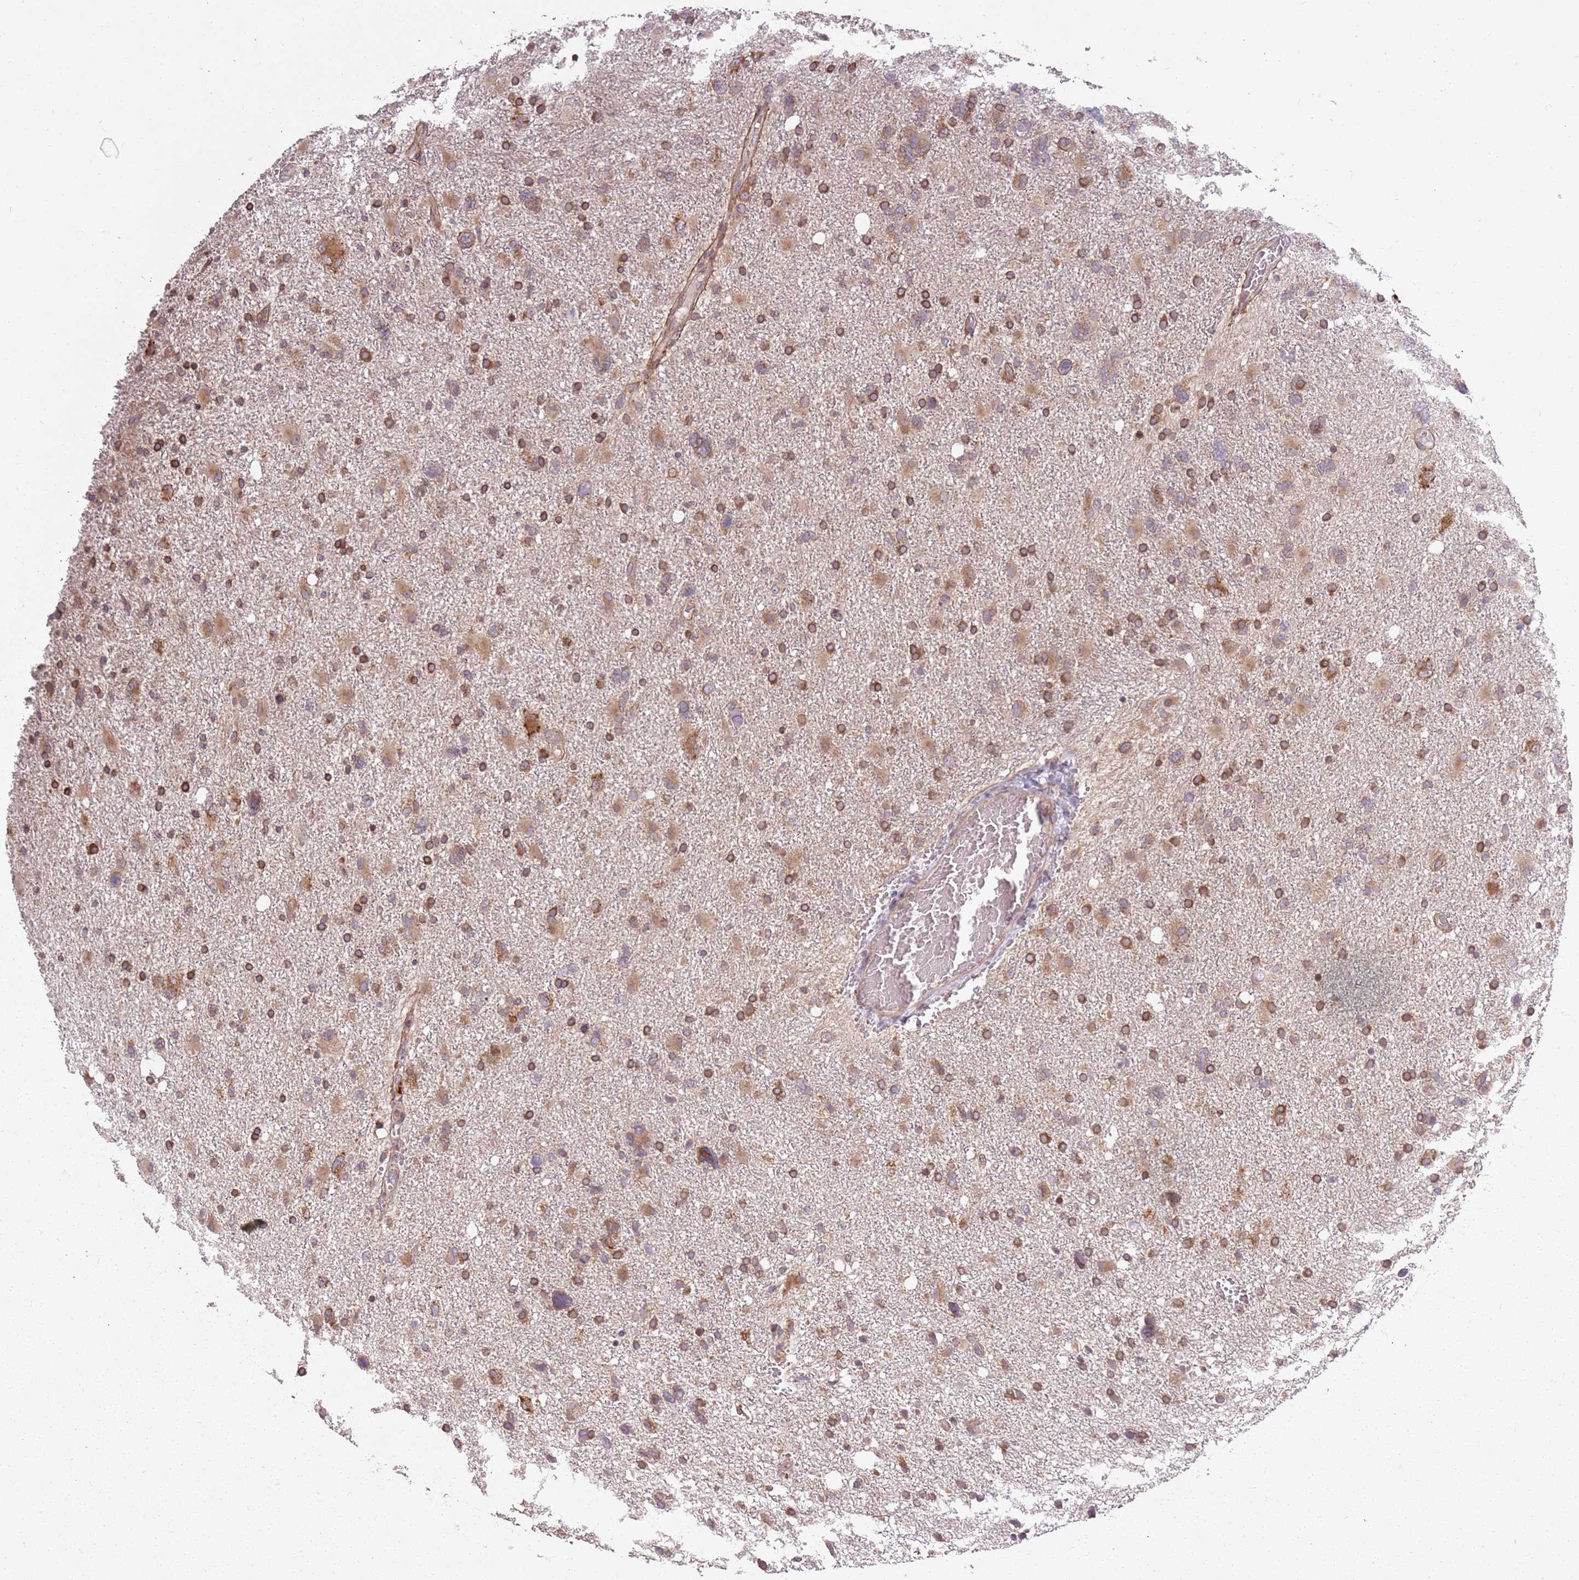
{"staining": {"intensity": "moderate", "quantity": ">75%", "location": "cytoplasmic/membranous"}, "tissue": "glioma", "cell_type": "Tumor cells", "image_type": "cancer", "snomed": [{"axis": "morphology", "description": "Glioma, malignant, High grade"}, {"axis": "topography", "description": "Brain"}], "caption": "Brown immunohistochemical staining in malignant glioma (high-grade) reveals moderate cytoplasmic/membranous expression in approximately >75% of tumor cells.", "gene": "PLD6", "patient": {"sex": "male", "age": 61}}